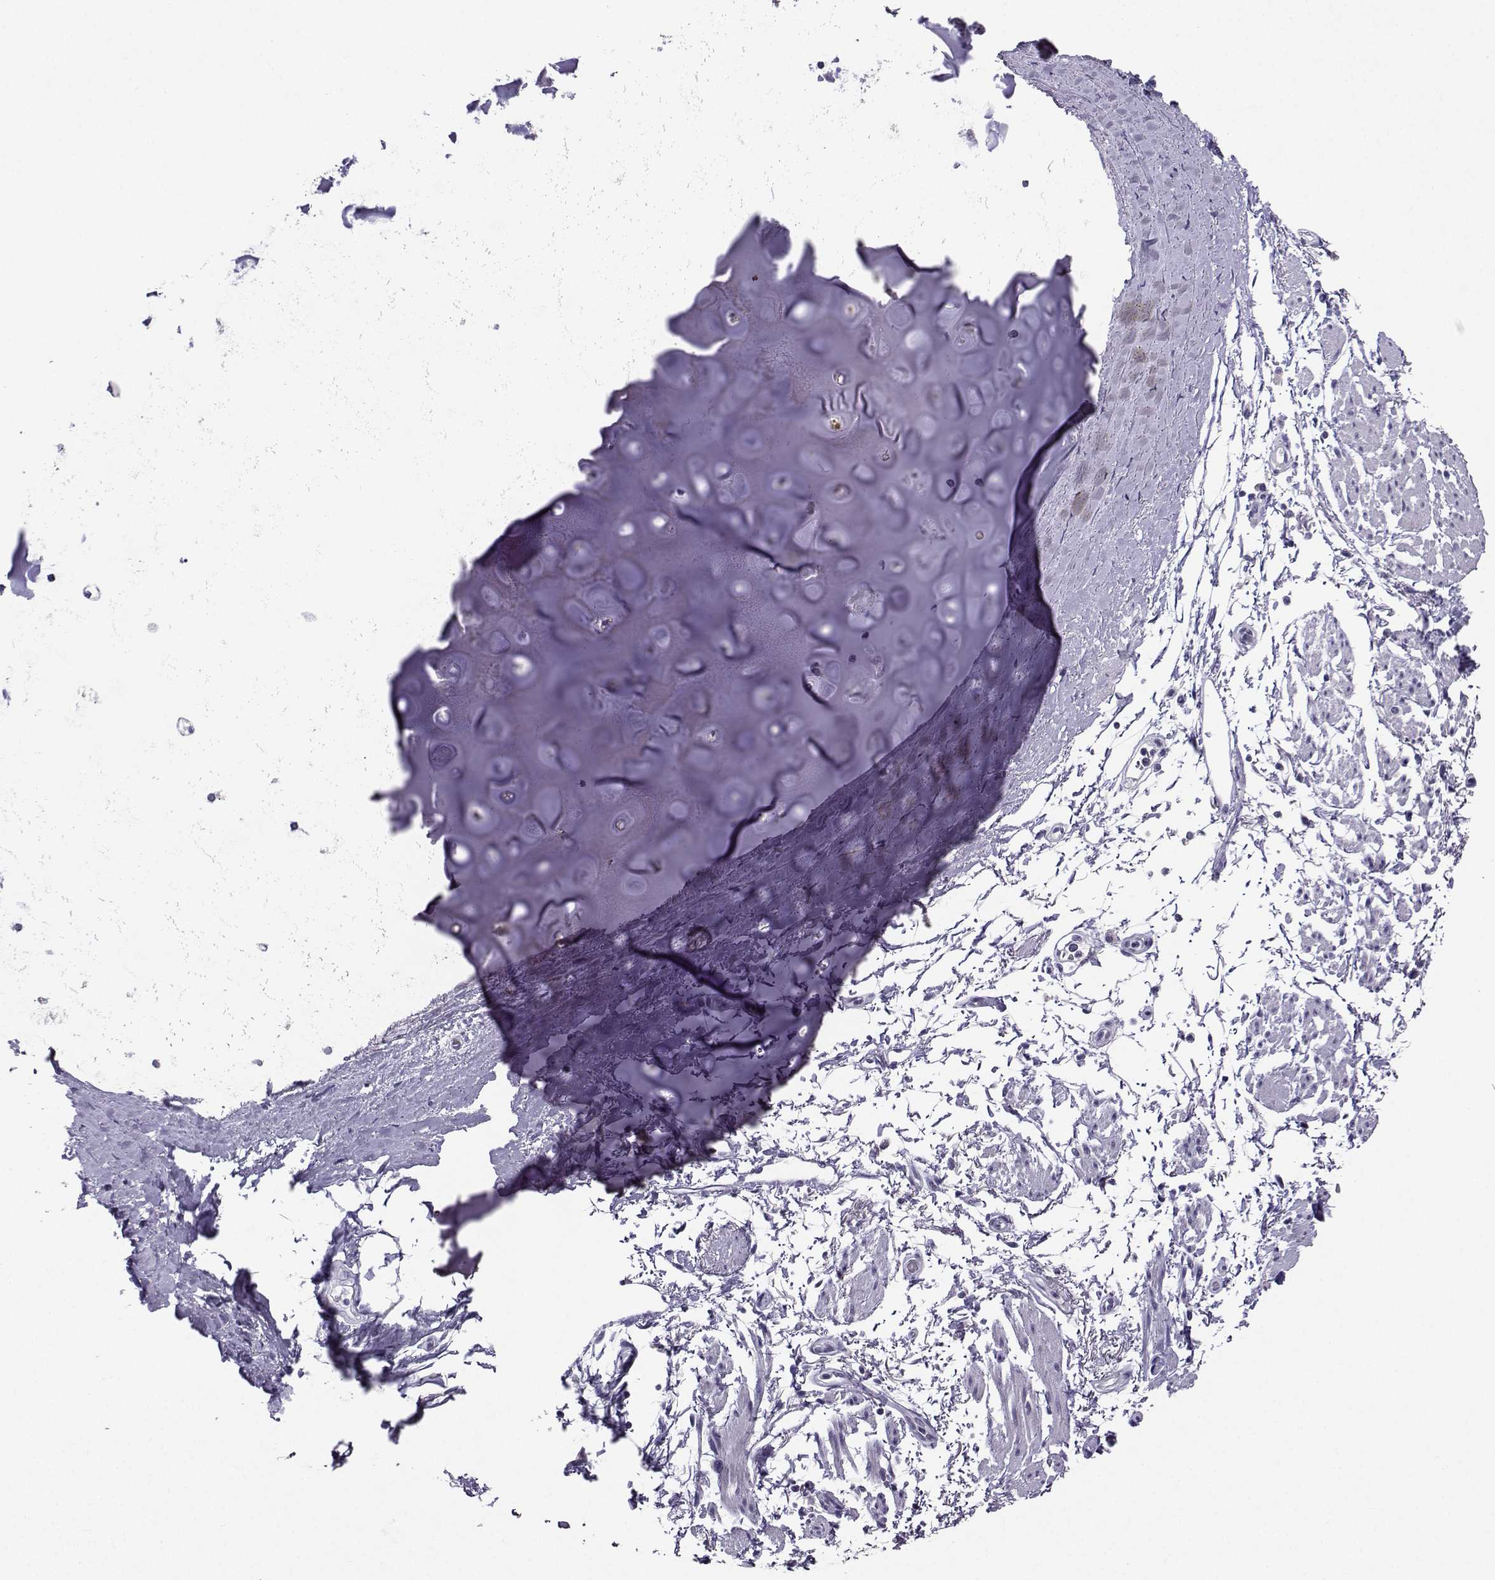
{"staining": {"intensity": "negative", "quantity": "none", "location": "none"}, "tissue": "bronchus", "cell_type": "Respiratory epithelial cells", "image_type": "normal", "snomed": [{"axis": "morphology", "description": "Normal tissue, NOS"}, {"axis": "topography", "description": "Lymph node"}, {"axis": "topography", "description": "Bronchus"}], "caption": "Bronchus stained for a protein using immunohistochemistry demonstrates no staining respiratory epithelial cells.", "gene": "TBR1", "patient": {"sex": "female", "age": 70}}